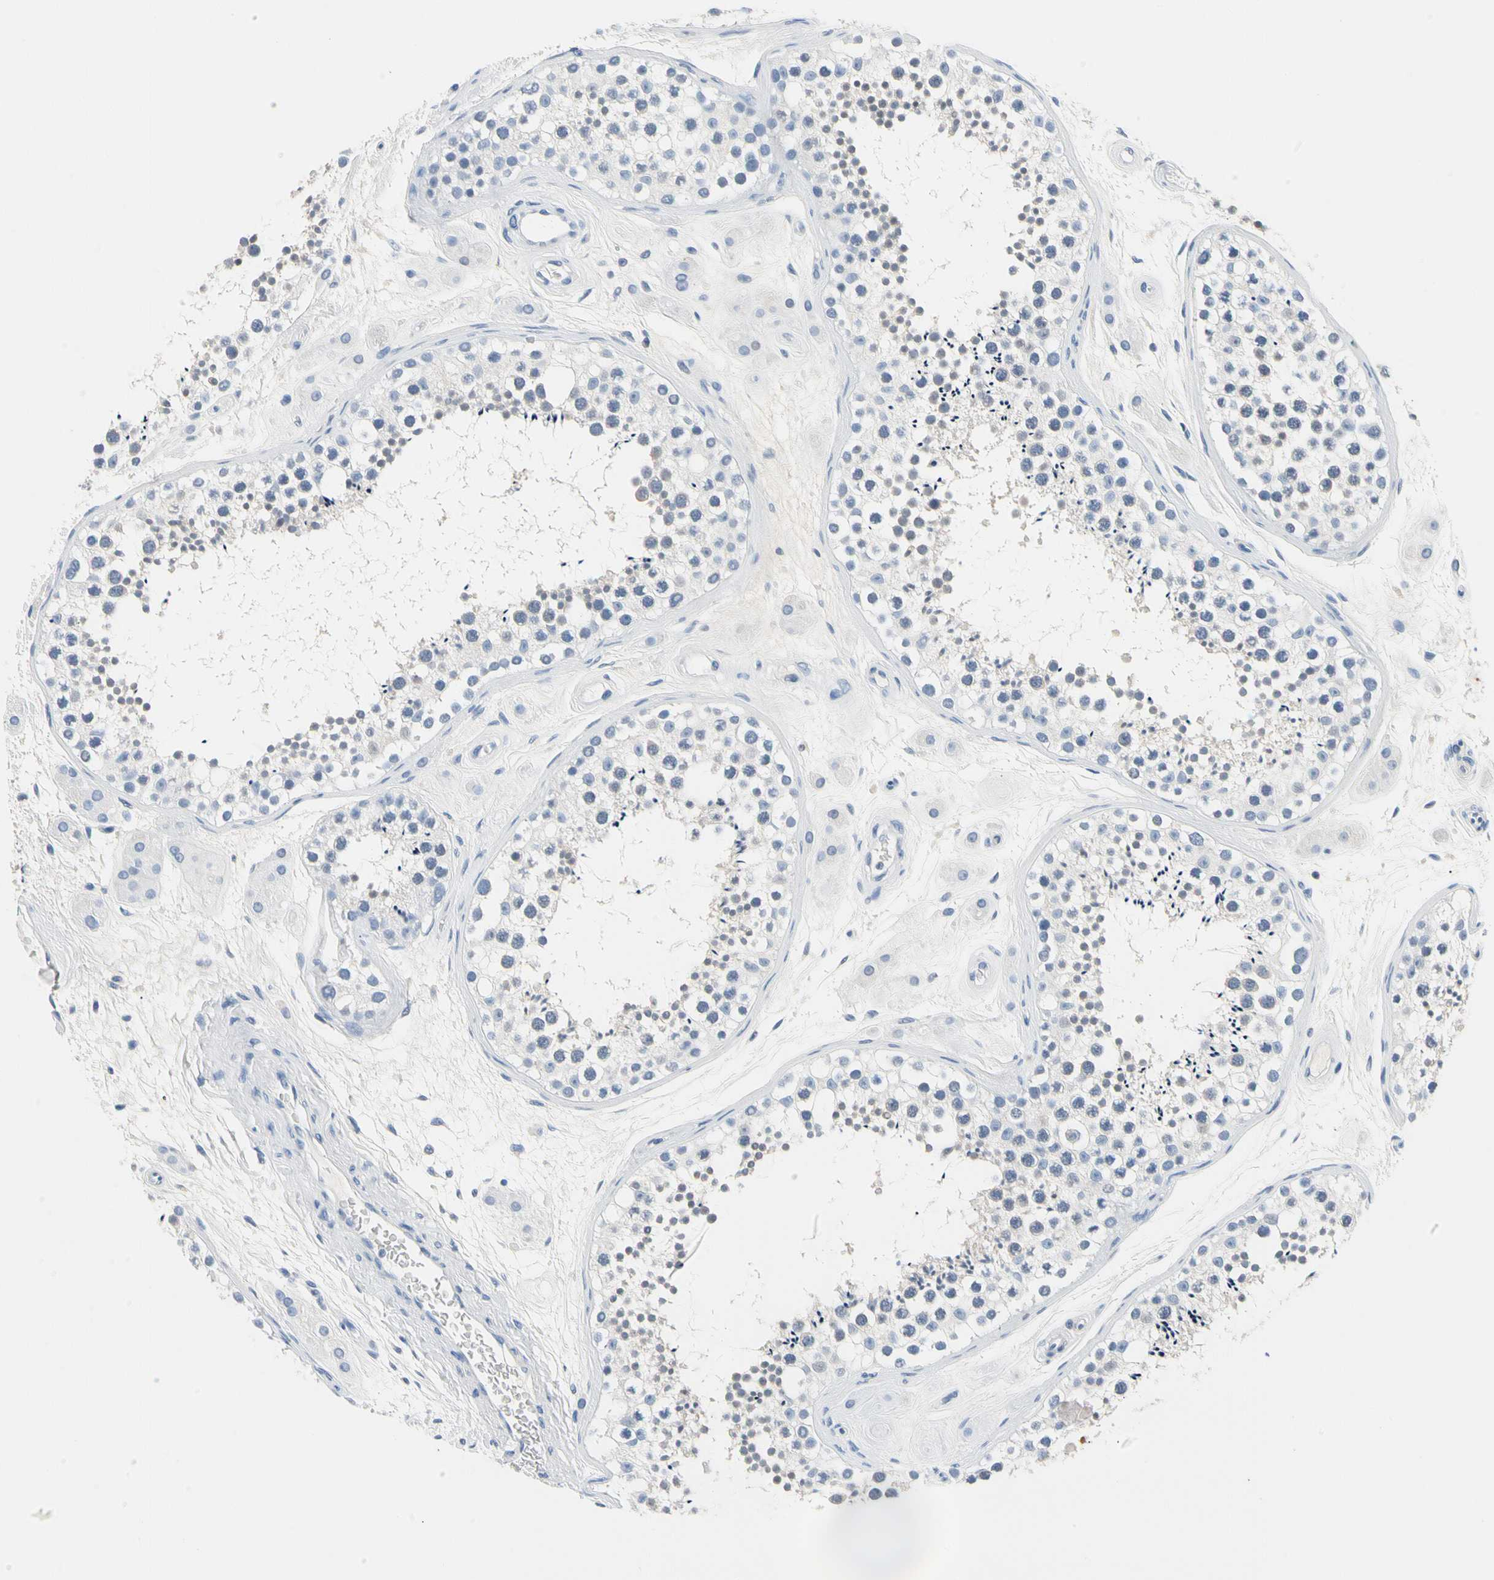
{"staining": {"intensity": "negative", "quantity": "none", "location": "none"}, "tissue": "testis", "cell_type": "Cells in seminiferous ducts", "image_type": "normal", "snomed": [{"axis": "morphology", "description": "Normal tissue, NOS"}, {"axis": "topography", "description": "Testis"}], "caption": "IHC histopathology image of benign human testis stained for a protein (brown), which displays no positivity in cells in seminiferous ducts. (Stains: DAB (3,3'-diaminobenzidine) immunohistochemistry (IHC) with hematoxylin counter stain, Microscopy: brightfield microscopy at high magnification).", "gene": "MARK1", "patient": {"sex": "male", "age": 38}}